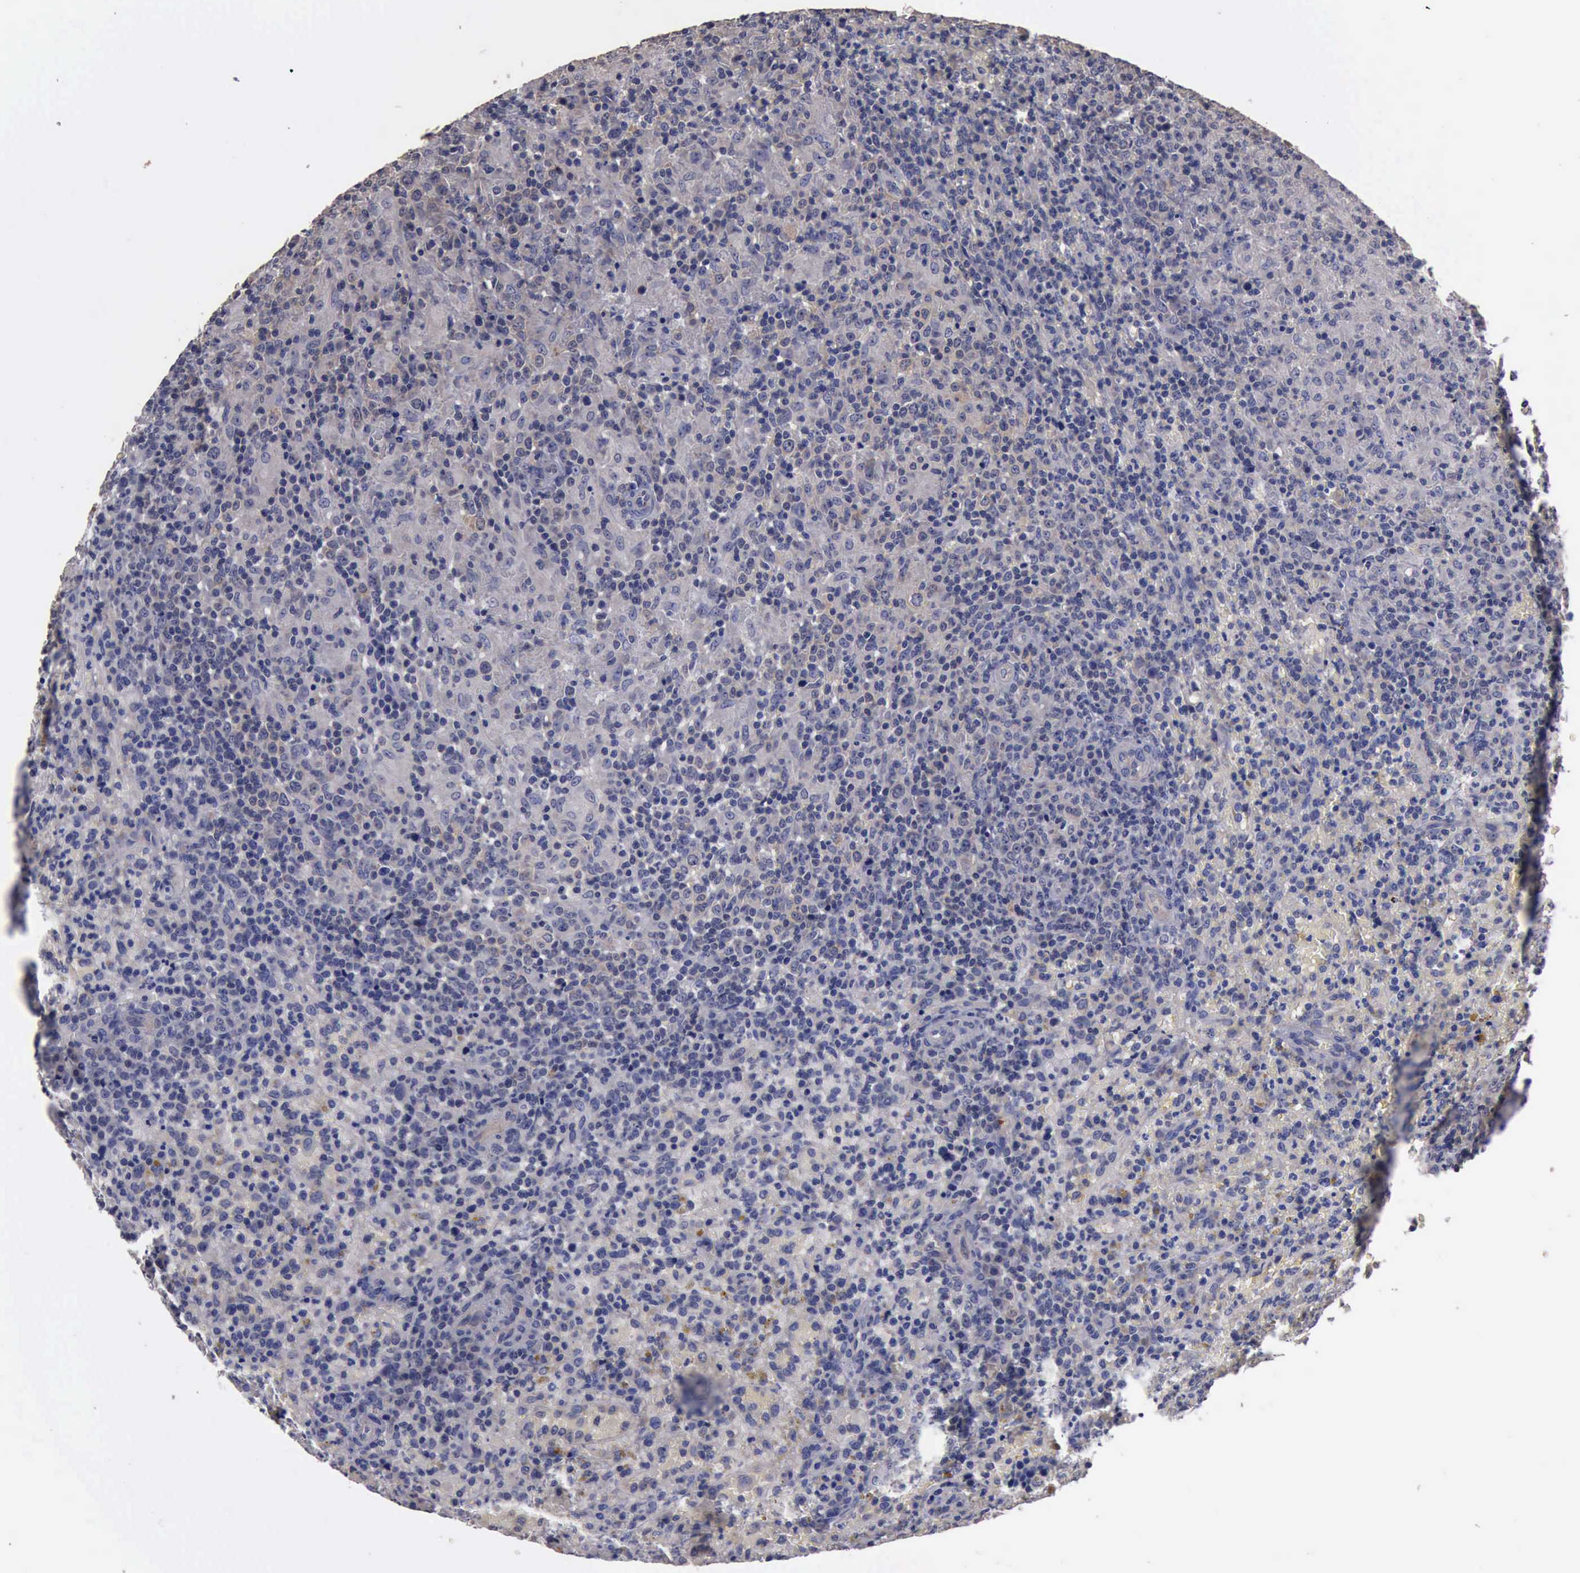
{"staining": {"intensity": "negative", "quantity": "none", "location": "none"}, "tissue": "lymphoma", "cell_type": "Tumor cells", "image_type": "cancer", "snomed": [{"axis": "morphology", "description": "Malignant lymphoma, non-Hodgkin's type, High grade"}, {"axis": "topography", "description": "Spleen"}, {"axis": "topography", "description": "Lymph node"}], "caption": "This micrograph is of high-grade malignant lymphoma, non-Hodgkin's type stained with immunohistochemistry (IHC) to label a protein in brown with the nuclei are counter-stained blue. There is no positivity in tumor cells. (Stains: DAB (3,3'-diaminobenzidine) immunohistochemistry (IHC) with hematoxylin counter stain, Microscopy: brightfield microscopy at high magnification).", "gene": "CRKL", "patient": {"sex": "female", "age": 70}}